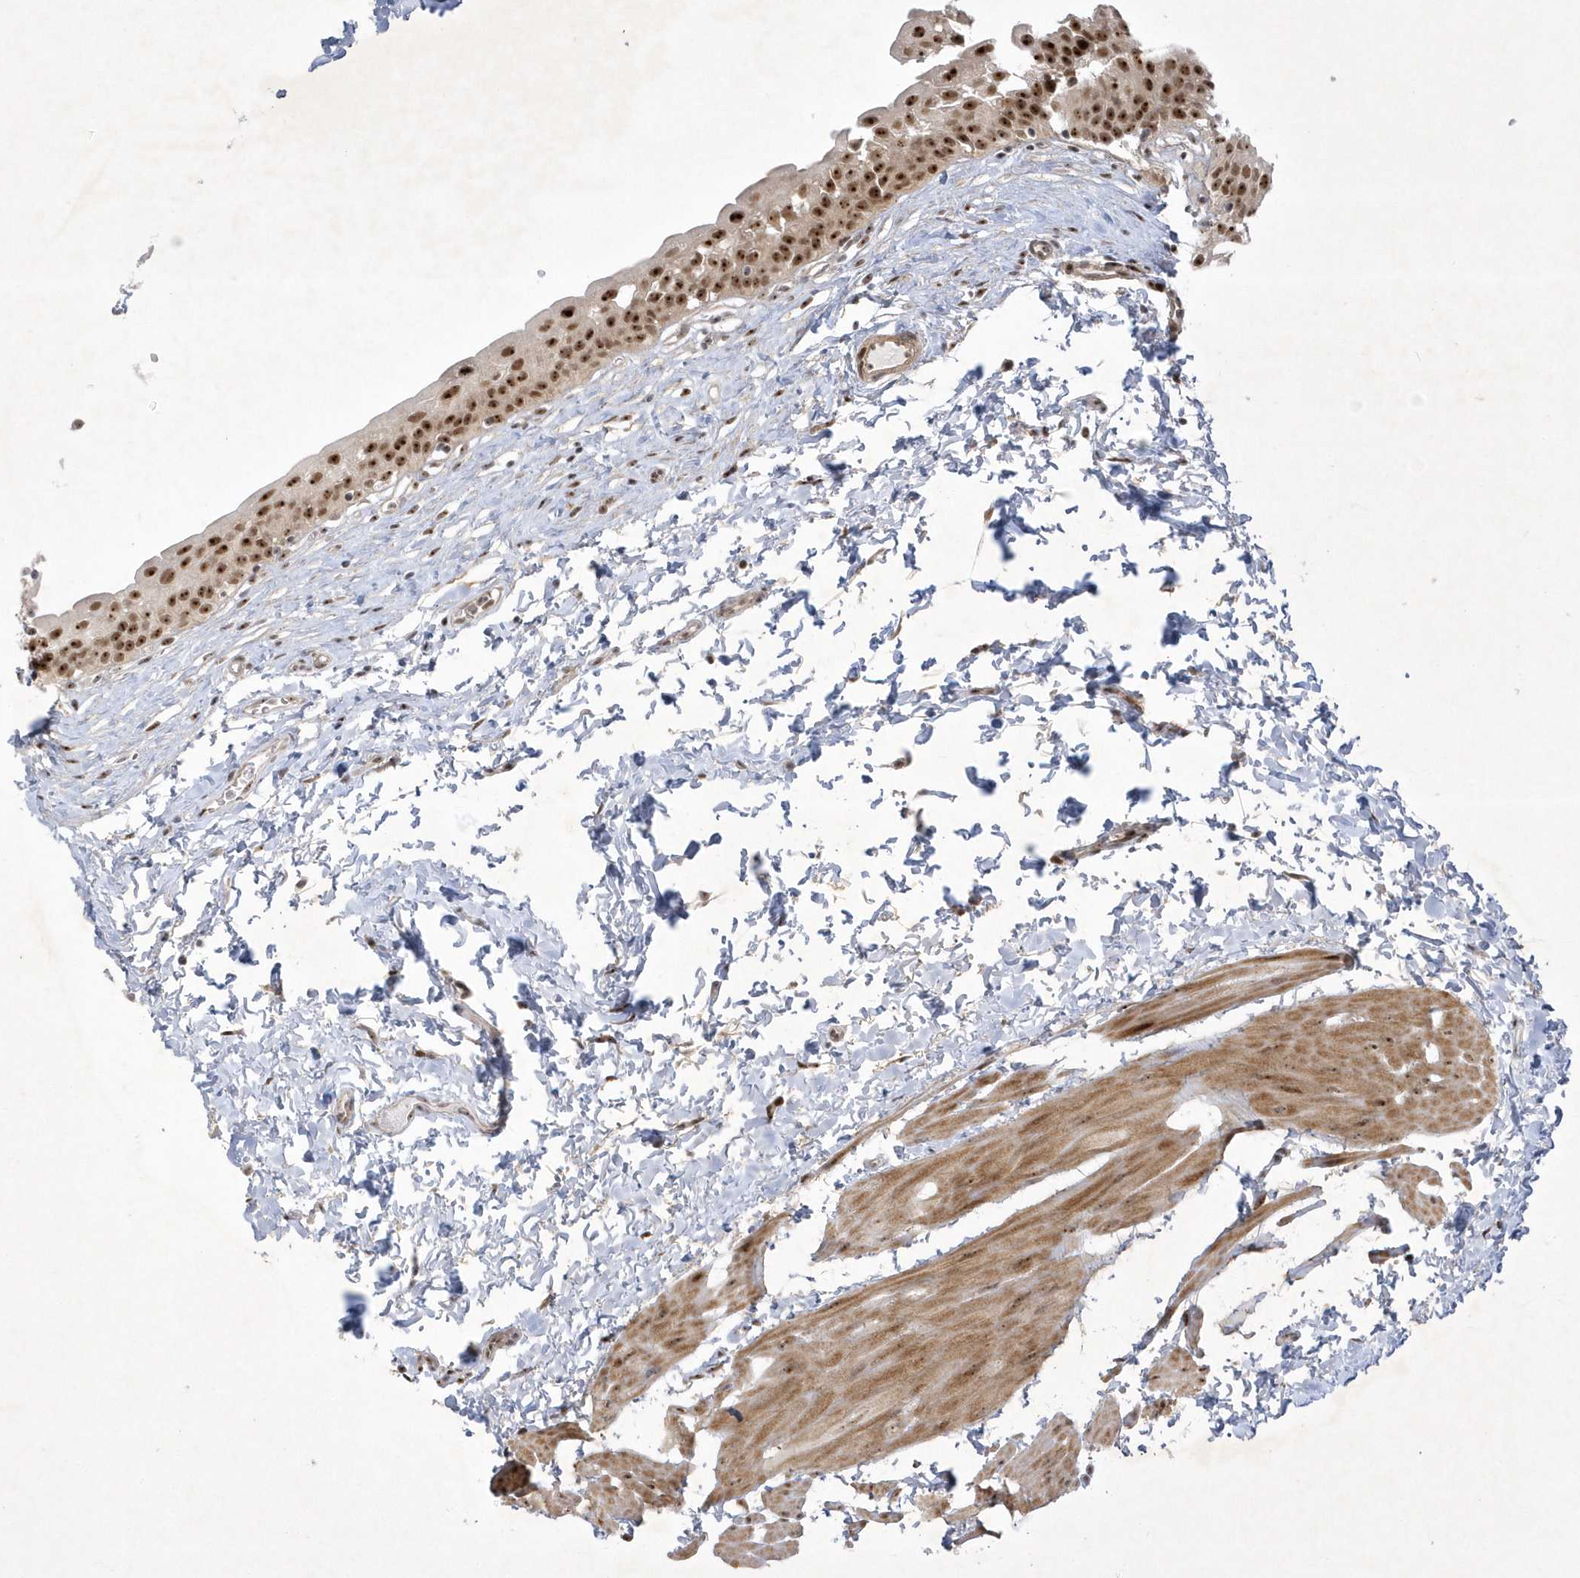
{"staining": {"intensity": "strong", "quantity": ">75%", "location": "nuclear"}, "tissue": "urinary bladder", "cell_type": "Urothelial cells", "image_type": "normal", "snomed": [{"axis": "morphology", "description": "Normal tissue, NOS"}, {"axis": "topography", "description": "Urinary bladder"}], "caption": "Urothelial cells show strong nuclear positivity in about >75% of cells in normal urinary bladder.", "gene": "NPM3", "patient": {"sex": "male", "age": 51}}